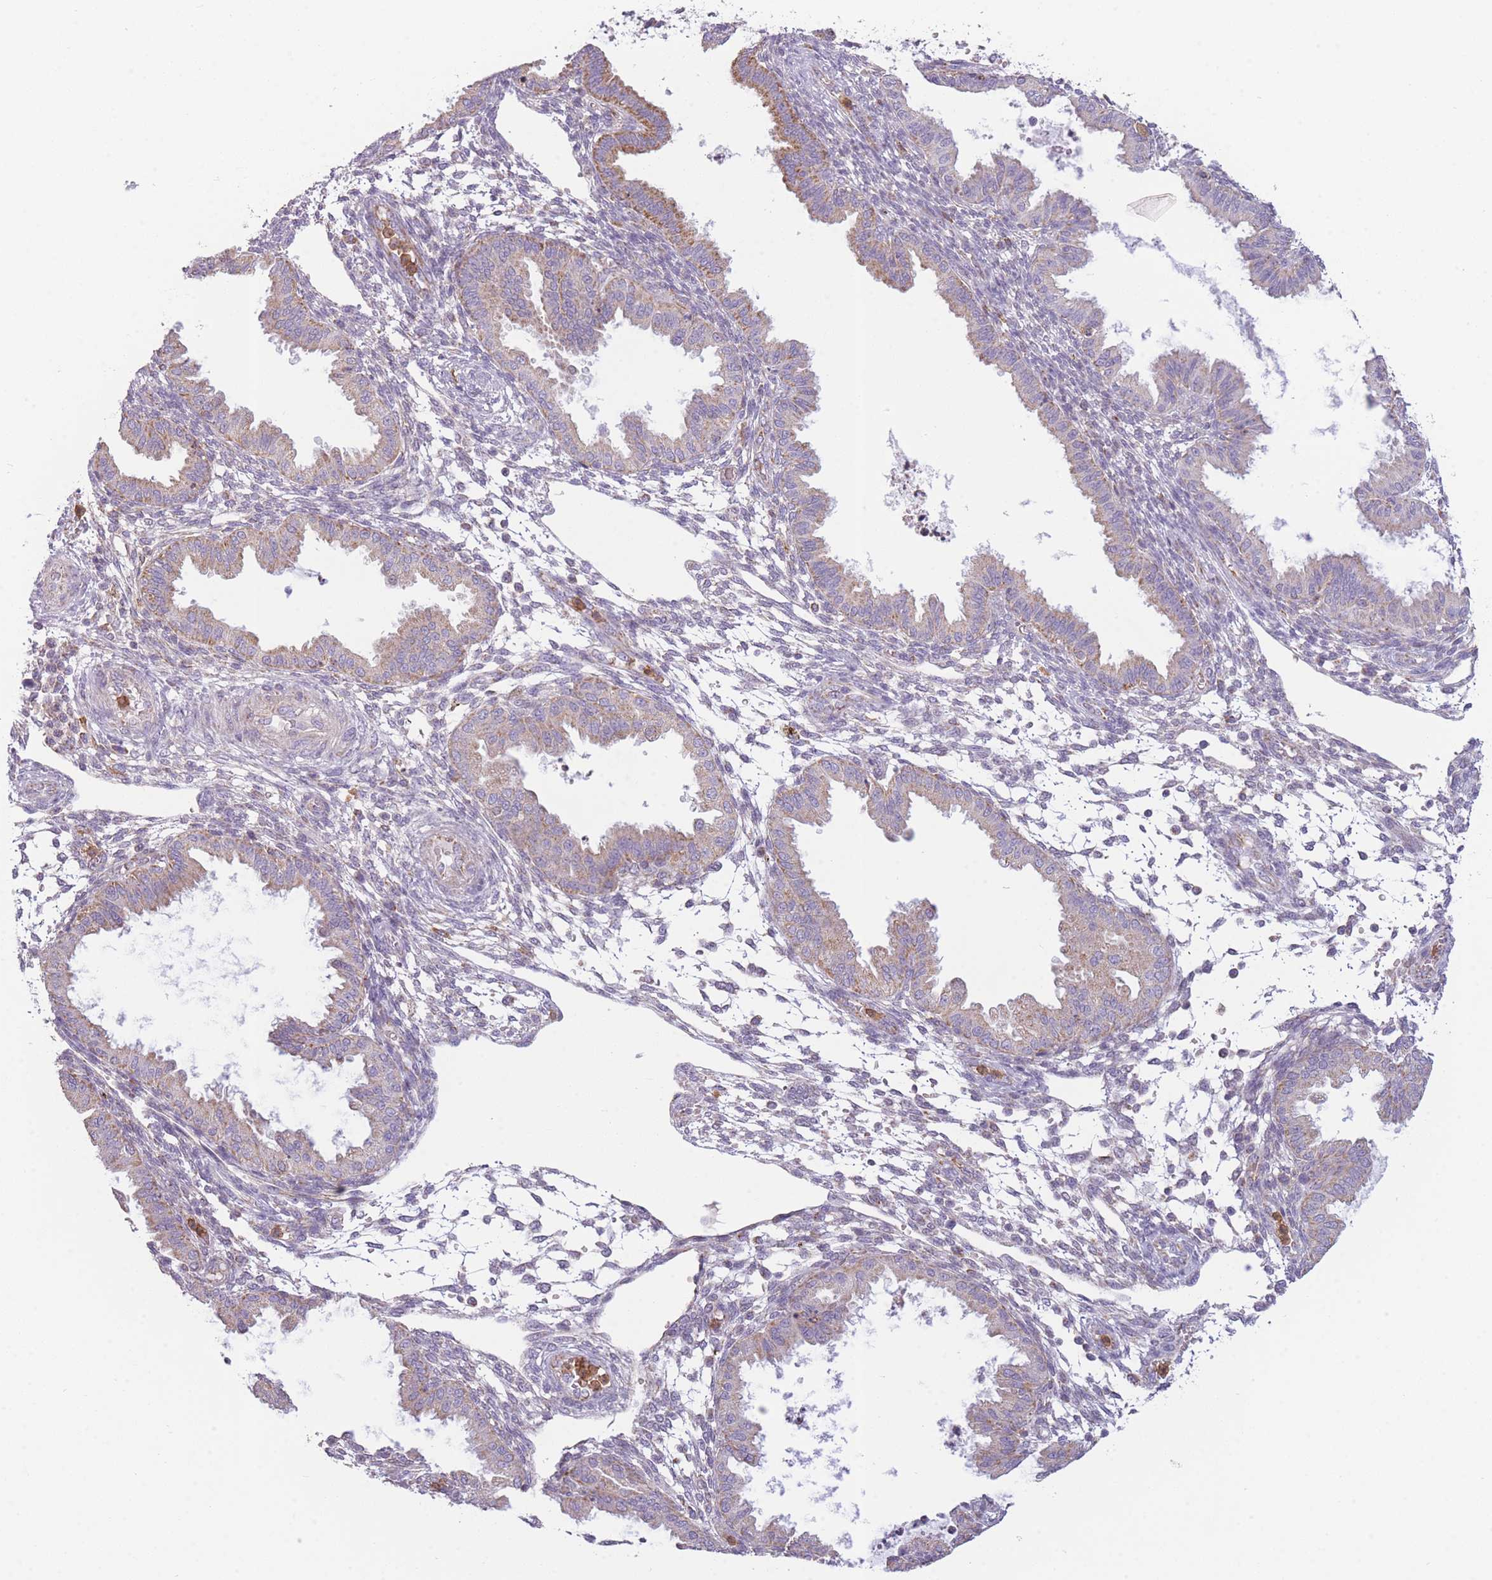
{"staining": {"intensity": "weak", "quantity": "<25%", "location": "cytoplasmic/membranous"}, "tissue": "endometrium", "cell_type": "Cells in endometrial stroma", "image_type": "normal", "snomed": [{"axis": "morphology", "description": "Normal tissue, NOS"}, {"axis": "topography", "description": "Endometrium"}], "caption": "This is a image of immunohistochemistry staining of unremarkable endometrium, which shows no expression in cells in endometrial stroma.", "gene": "PRAM1", "patient": {"sex": "female", "age": 33}}